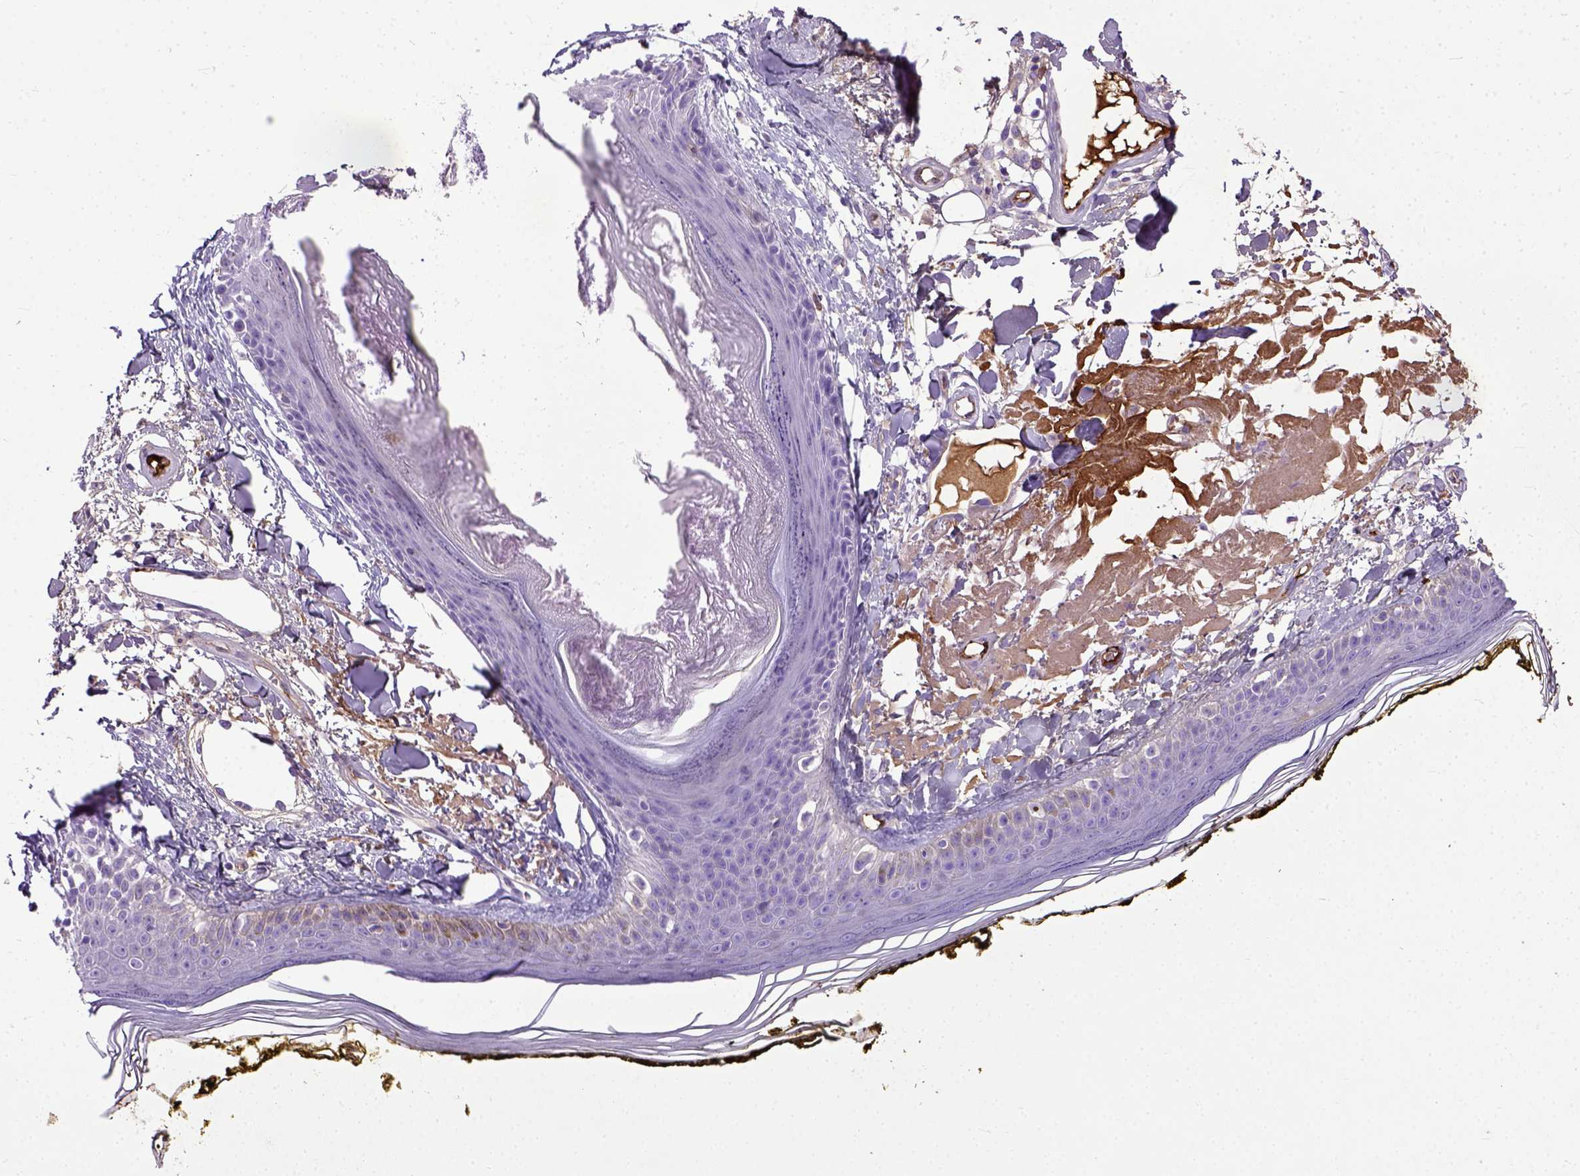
{"staining": {"intensity": "moderate", "quantity": "<25%", "location": "cytoplasmic/membranous"}, "tissue": "skin", "cell_type": "Fibroblasts", "image_type": "normal", "snomed": [{"axis": "morphology", "description": "Normal tissue, NOS"}, {"axis": "topography", "description": "Skin"}], "caption": "This image reveals benign skin stained with IHC to label a protein in brown. The cytoplasmic/membranous of fibroblasts show moderate positivity for the protein. Nuclei are counter-stained blue.", "gene": "ADAMTS8", "patient": {"sex": "male", "age": 76}}